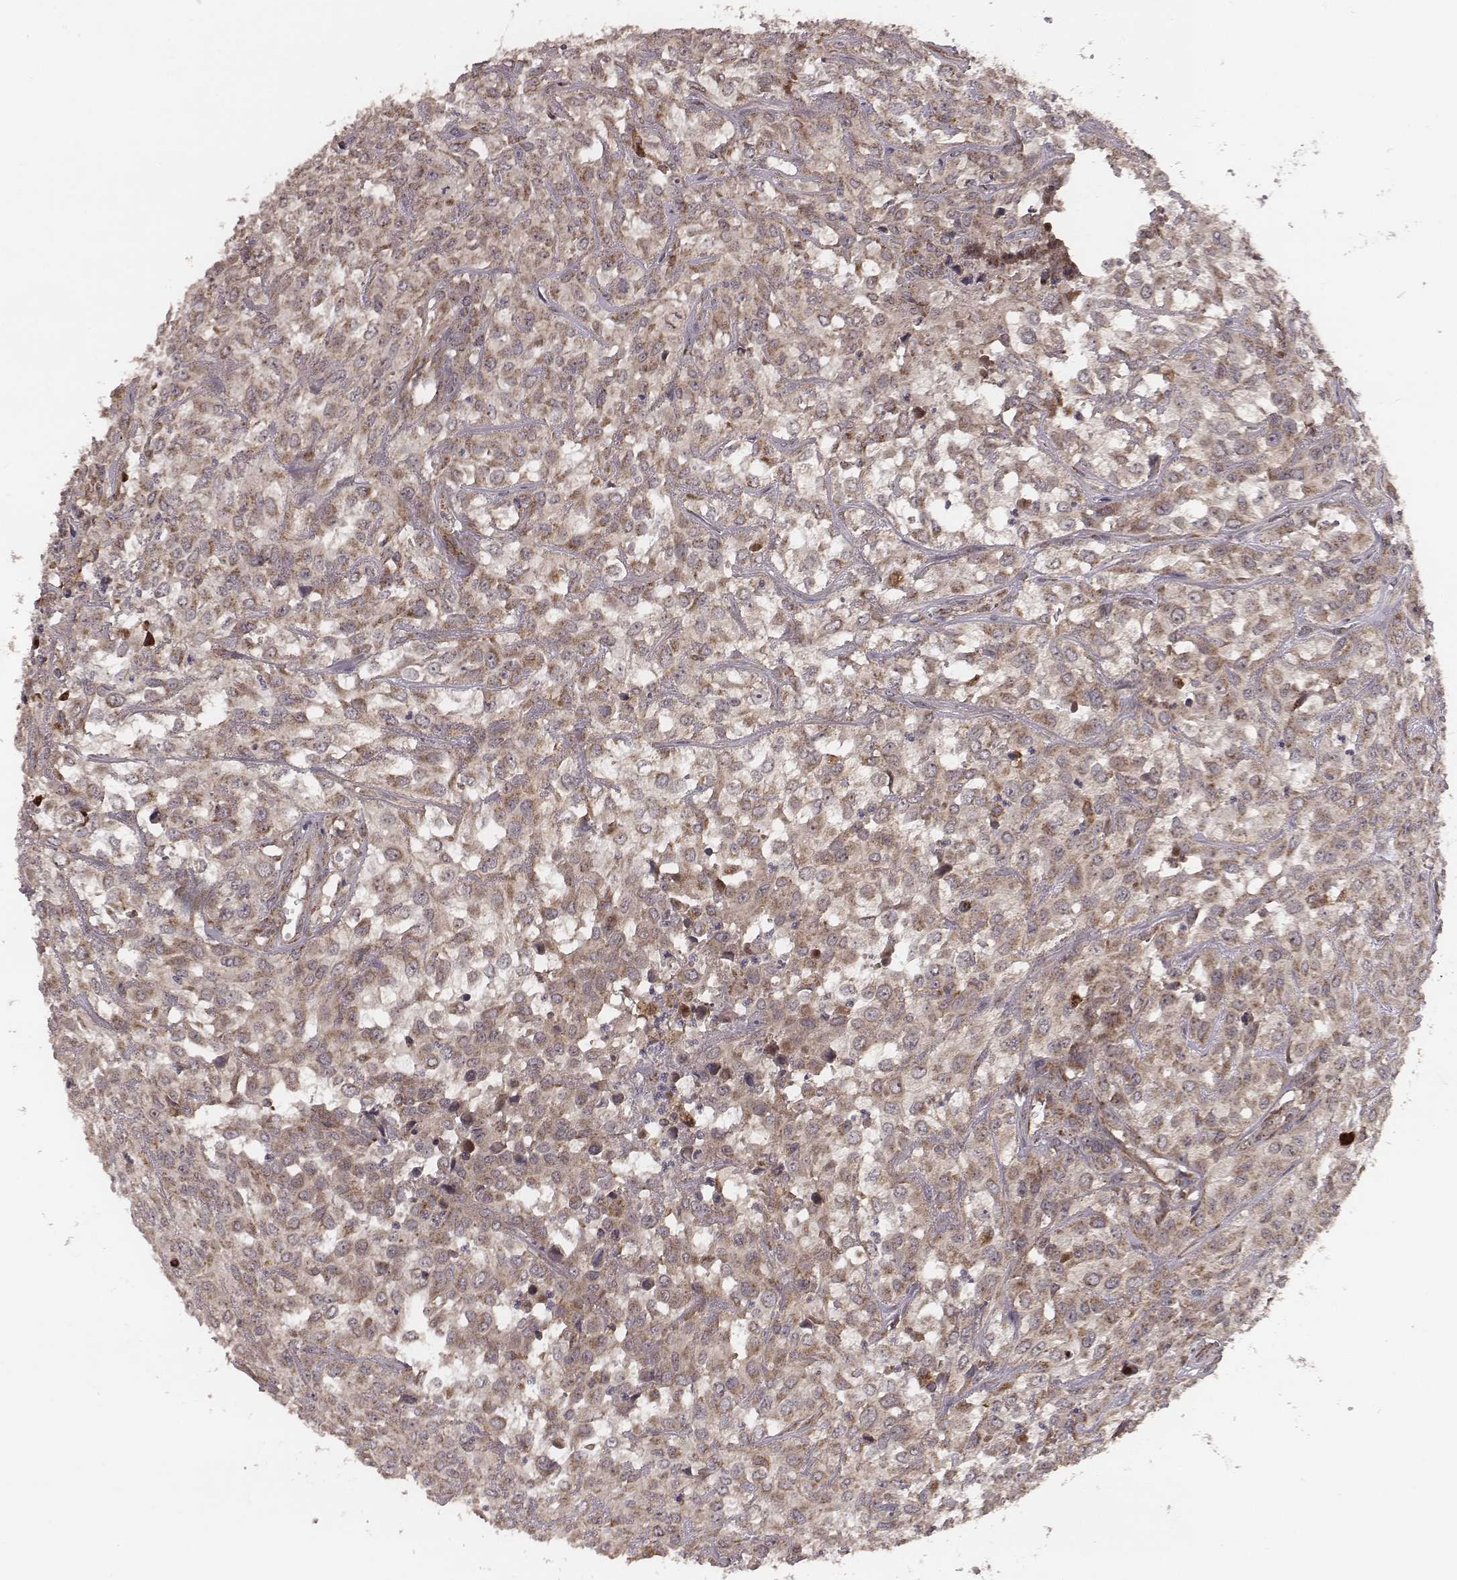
{"staining": {"intensity": "weak", "quantity": "25%-75%", "location": "cytoplasmic/membranous"}, "tissue": "urothelial cancer", "cell_type": "Tumor cells", "image_type": "cancer", "snomed": [{"axis": "morphology", "description": "Urothelial carcinoma, High grade"}, {"axis": "topography", "description": "Urinary bladder"}], "caption": "Protein analysis of high-grade urothelial carcinoma tissue shows weak cytoplasmic/membranous staining in approximately 25%-75% of tumor cells.", "gene": "ZDHHC21", "patient": {"sex": "male", "age": 67}}